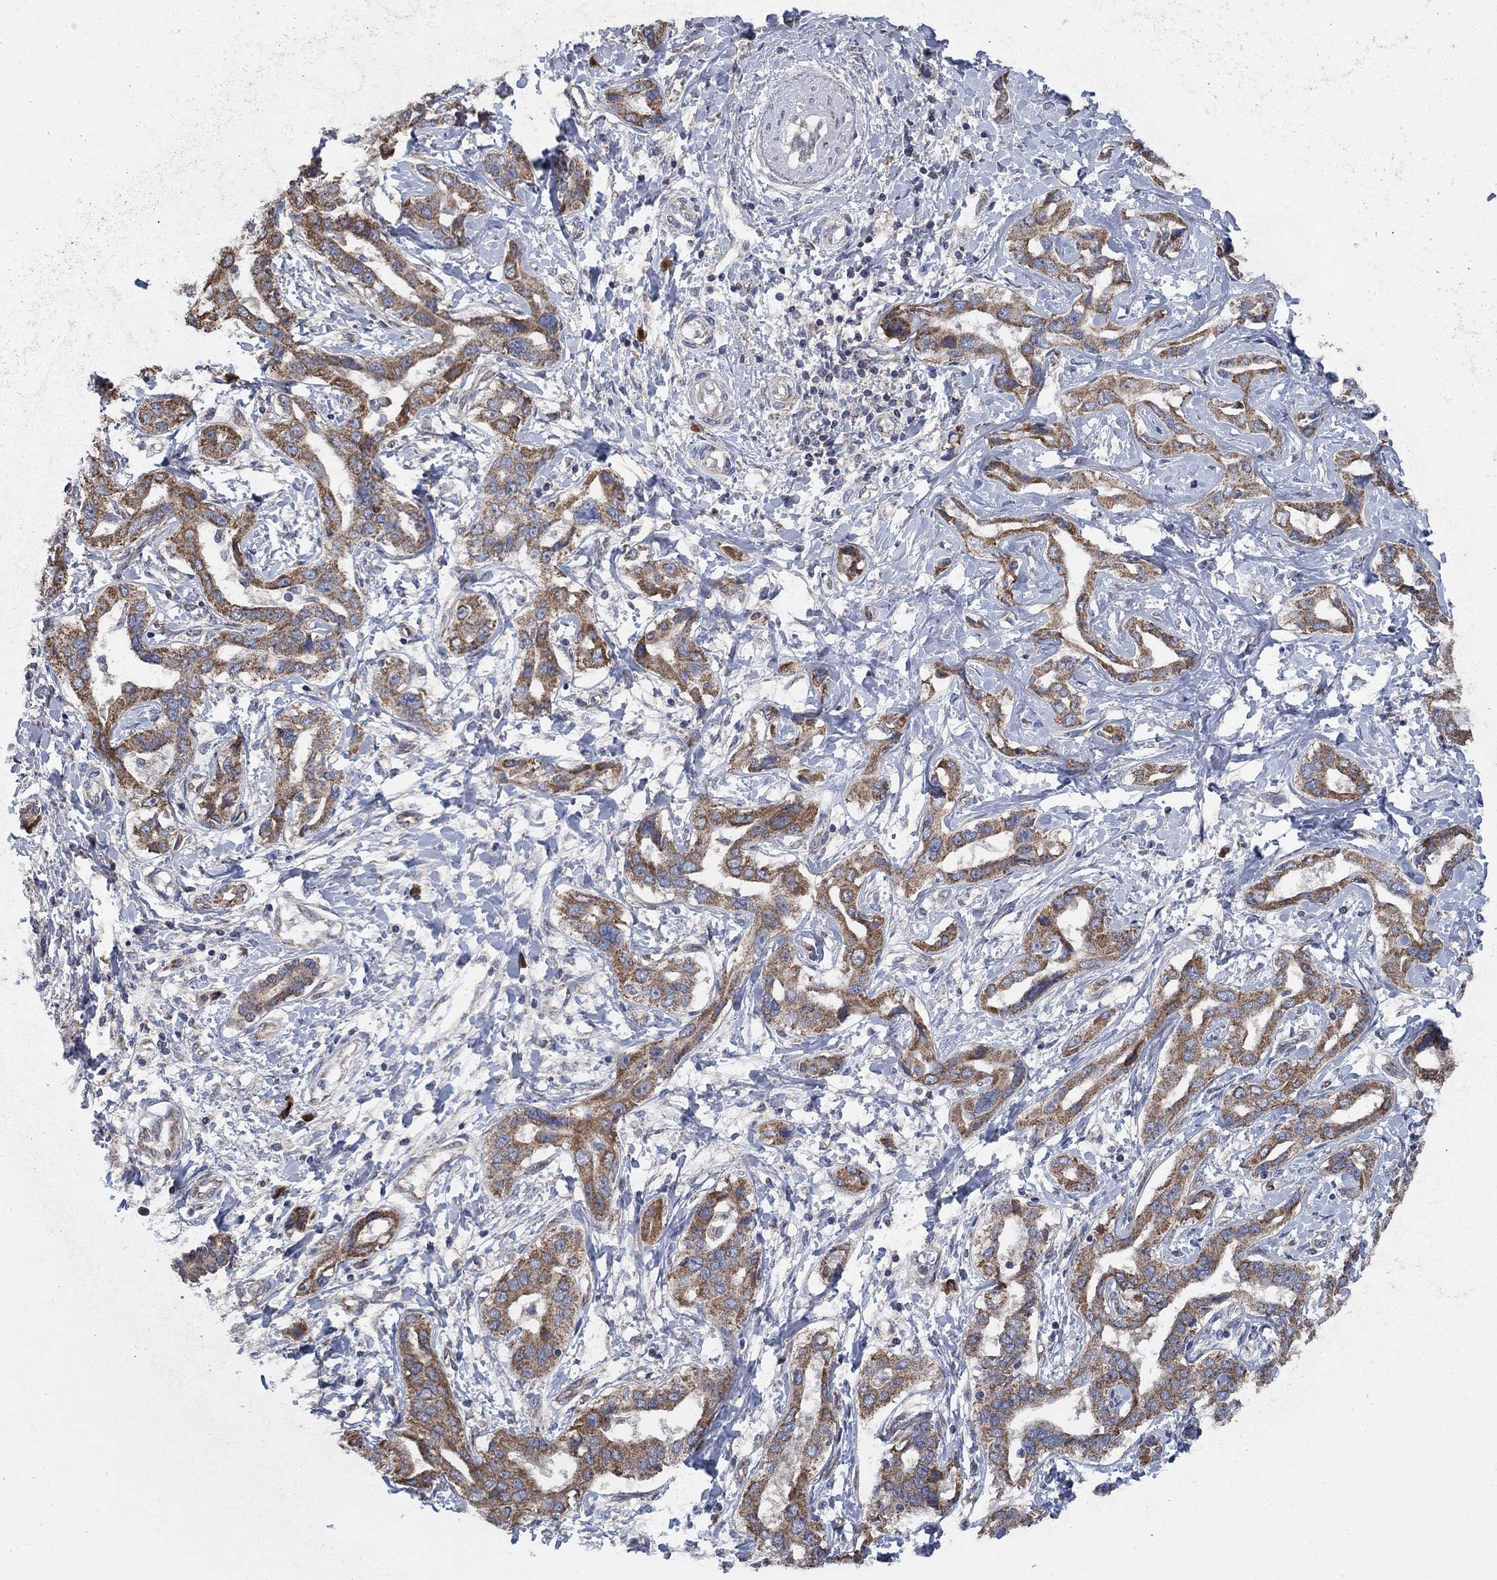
{"staining": {"intensity": "moderate", "quantity": ">75%", "location": "cytoplasmic/membranous"}, "tissue": "liver cancer", "cell_type": "Tumor cells", "image_type": "cancer", "snomed": [{"axis": "morphology", "description": "Cholangiocarcinoma"}, {"axis": "topography", "description": "Liver"}], "caption": "Moderate cytoplasmic/membranous protein staining is identified in approximately >75% of tumor cells in cholangiocarcinoma (liver). The staining was performed using DAB to visualize the protein expression in brown, while the nuclei were stained in blue with hematoxylin (Magnification: 20x).", "gene": "HID1", "patient": {"sex": "male", "age": 59}}